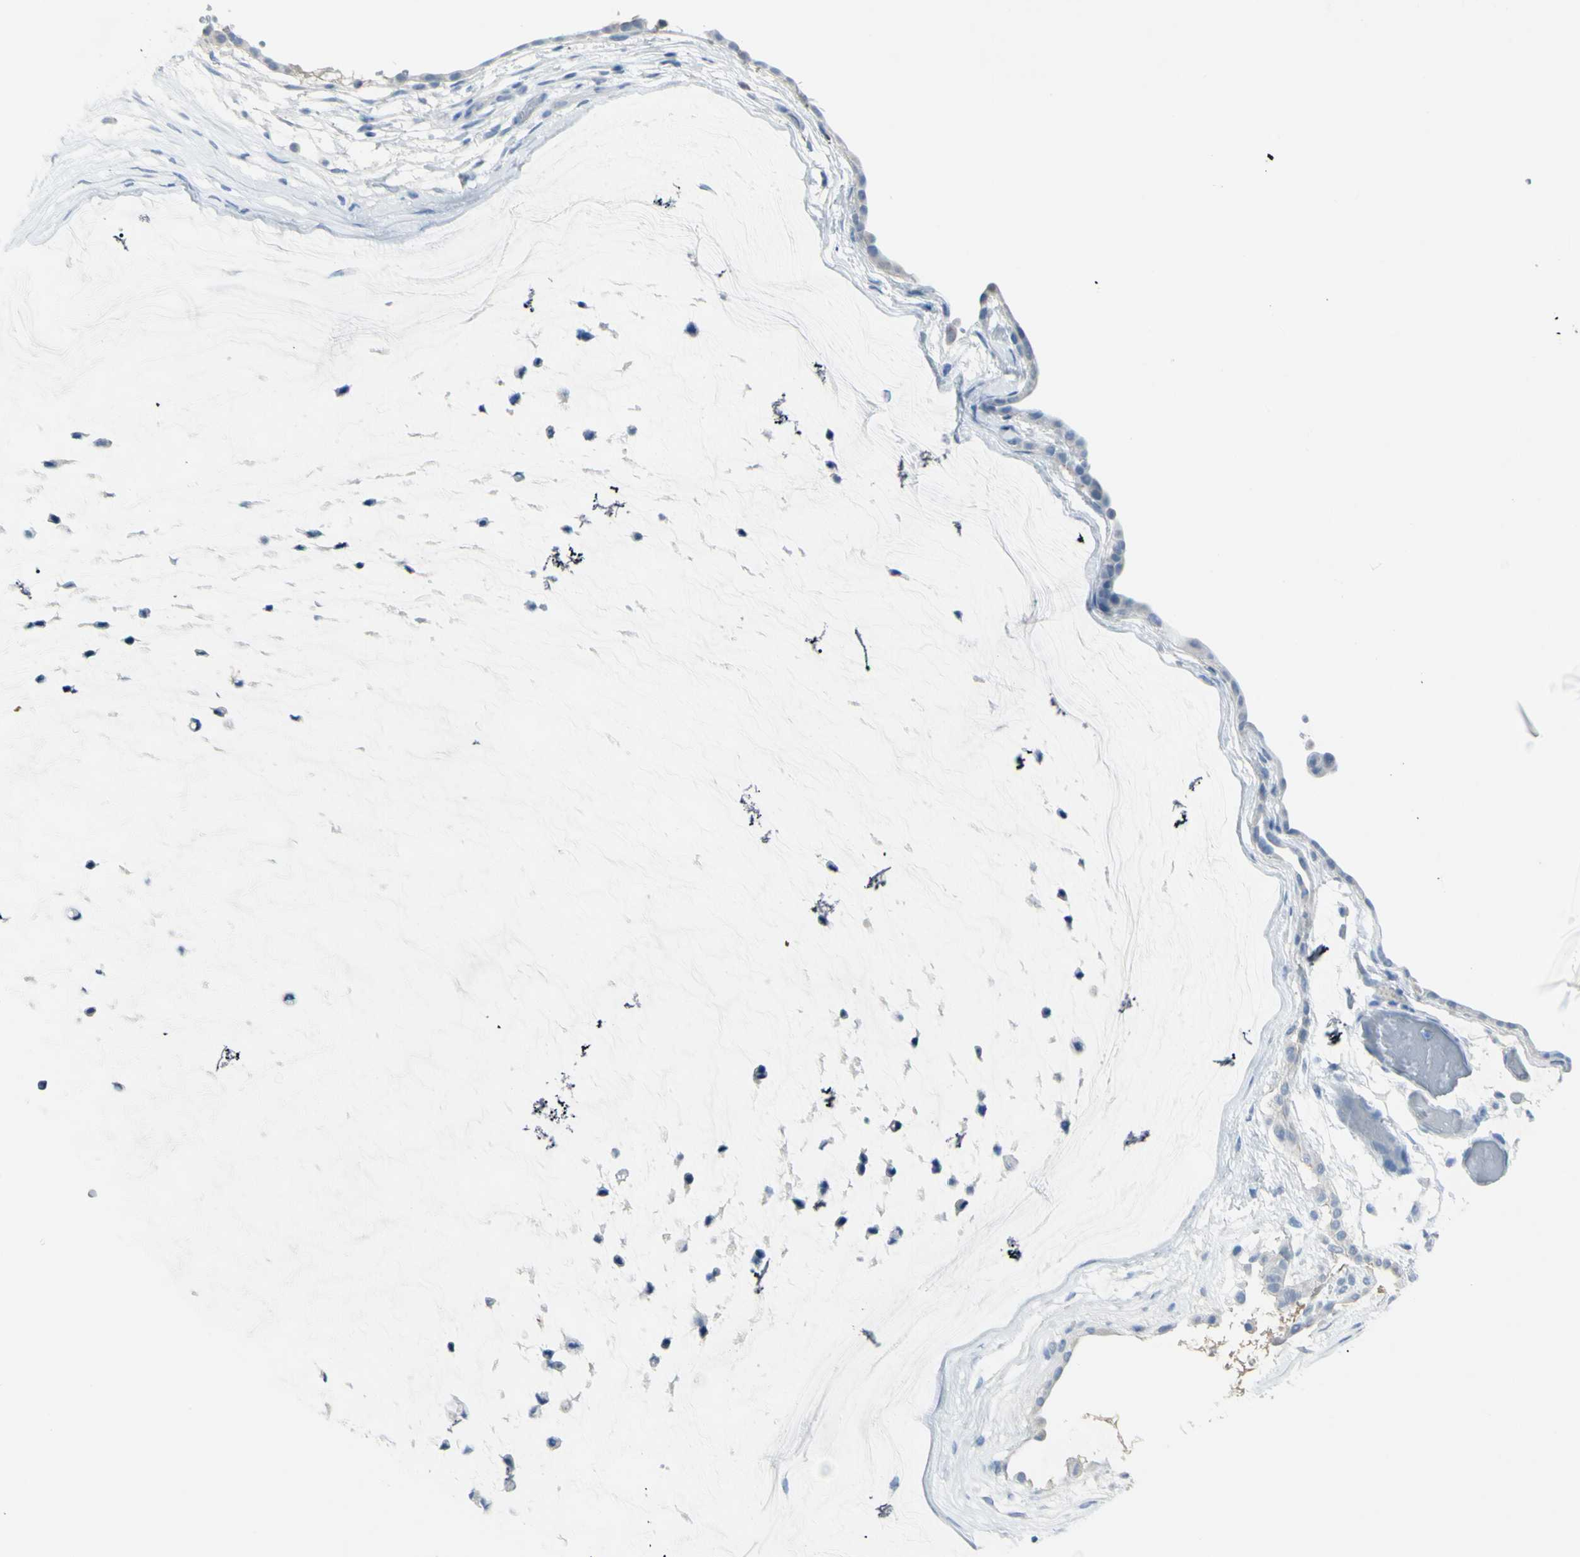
{"staining": {"intensity": "negative", "quantity": "none", "location": "none"}, "tissue": "ovarian cancer", "cell_type": "Tumor cells", "image_type": "cancer", "snomed": [{"axis": "morphology", "description": "Cystadenocarcinoma, mucinous, NOS"}, {"axis": "topography", "description": "Ovary"}], "caption": "Ovarian cancer (mucinous cystadenocarcinoma) was stained to show a protein in brown. There is no significant staining in tumor cells. (Immunohistochemistry (ihc), brightfield microscopy, high magnification).", "gene": "ZNF557", "patient": {"sex": "female", "age": 39}}